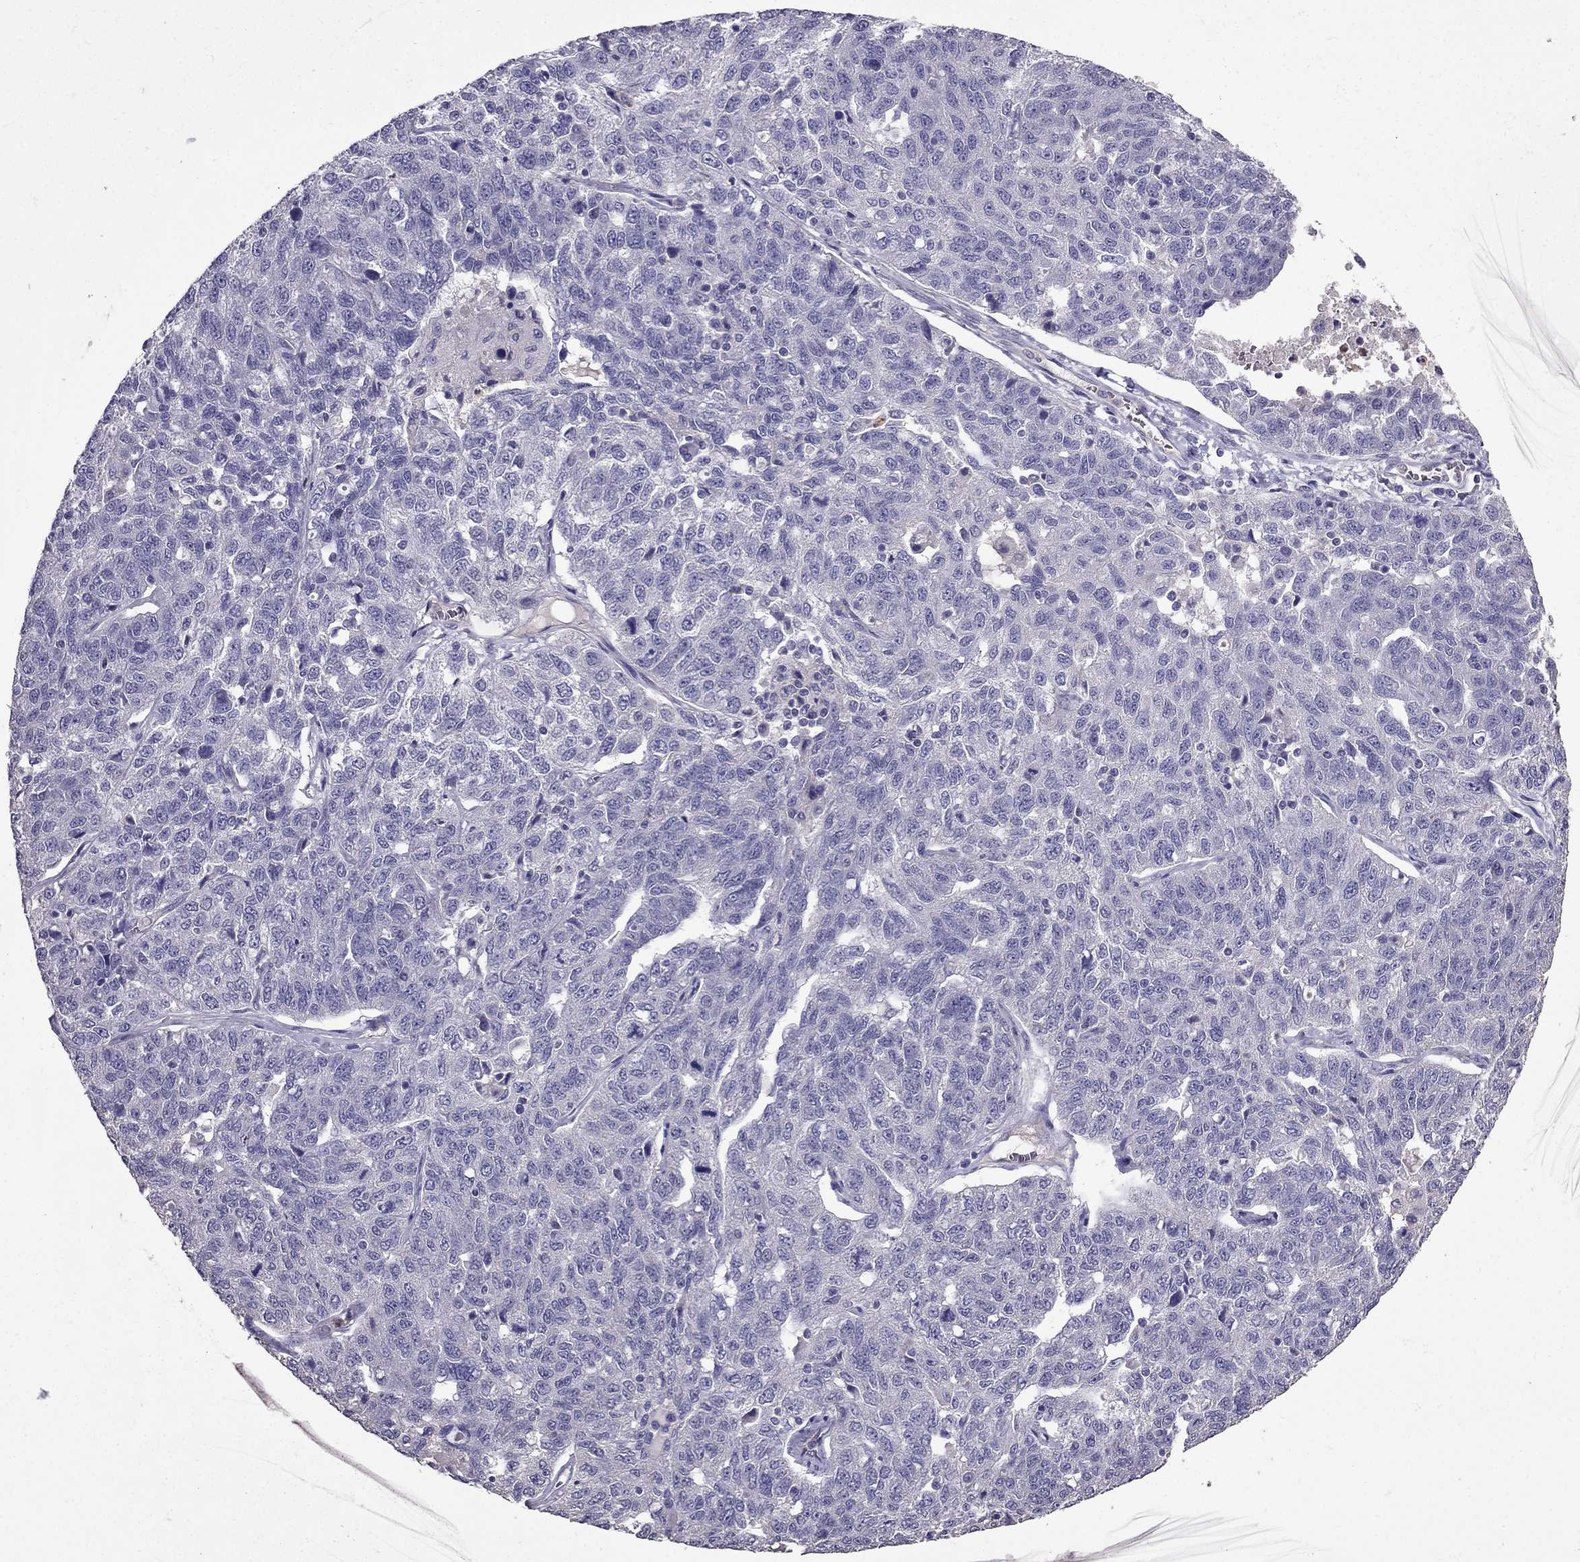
{"staining": {"intensity": "negative", "quantity": "none", "location": "none"}, "tissue": "ovarian cancer", "cell_type": "Tumor cells", "image_type": "cancer", "snomed": [{"axis": "morphology", "description": "Cystadenocarcinoma, serous, NOS"}, {"axis": "topography", "description": "Ovary"}], "caption": "High magnification brightfield microscopy of ovarian serous cystadenocarcinoma stained with DAB (brown) and counterstained with hematoxylin (blue): tumor cells show no significant positivity.", "gene": "RFLNB", "patient": {"sex": "female", "age": 71}}